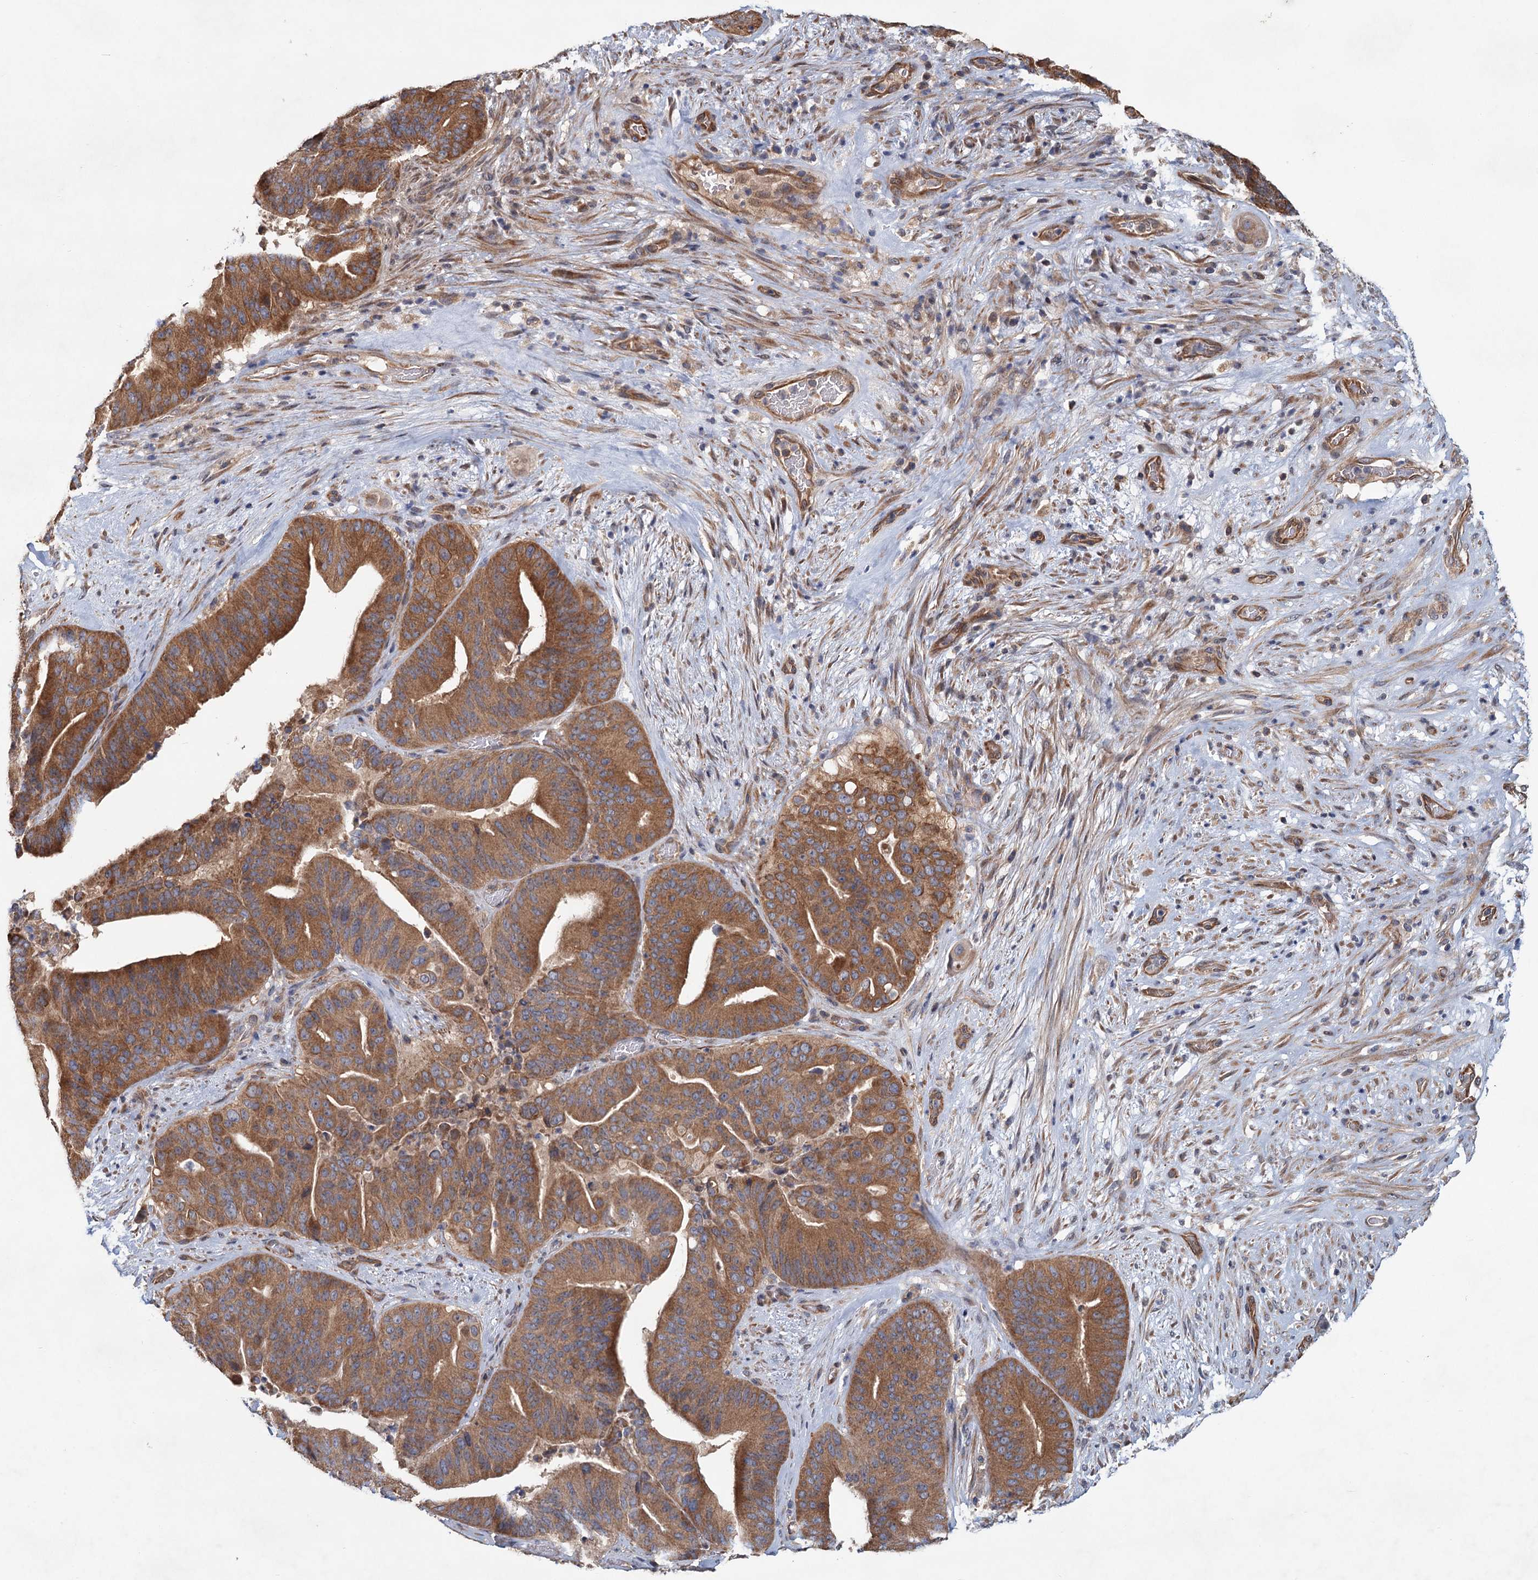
{"staining": {"intensity": "strong", "quantity": ">75%", "location": "cytoplasmic/membranous"}, "tissue": "pancreatic cancer", "cell_type": "Tumor cells", "image_type": "cancer", "snomed": [{"axis": "morphology", "description": "Adenocarcinoma, NOS"}, {"axis": "topography", "description": "Pancreas"}], "caption": "Strong cytoplasmic/membranous staining is seen in approximately >75% of tumor cells in adenocarcinoma (pancreatic).", "gene": "MTRR", "patient": {"sex": "female", "age": 77}}